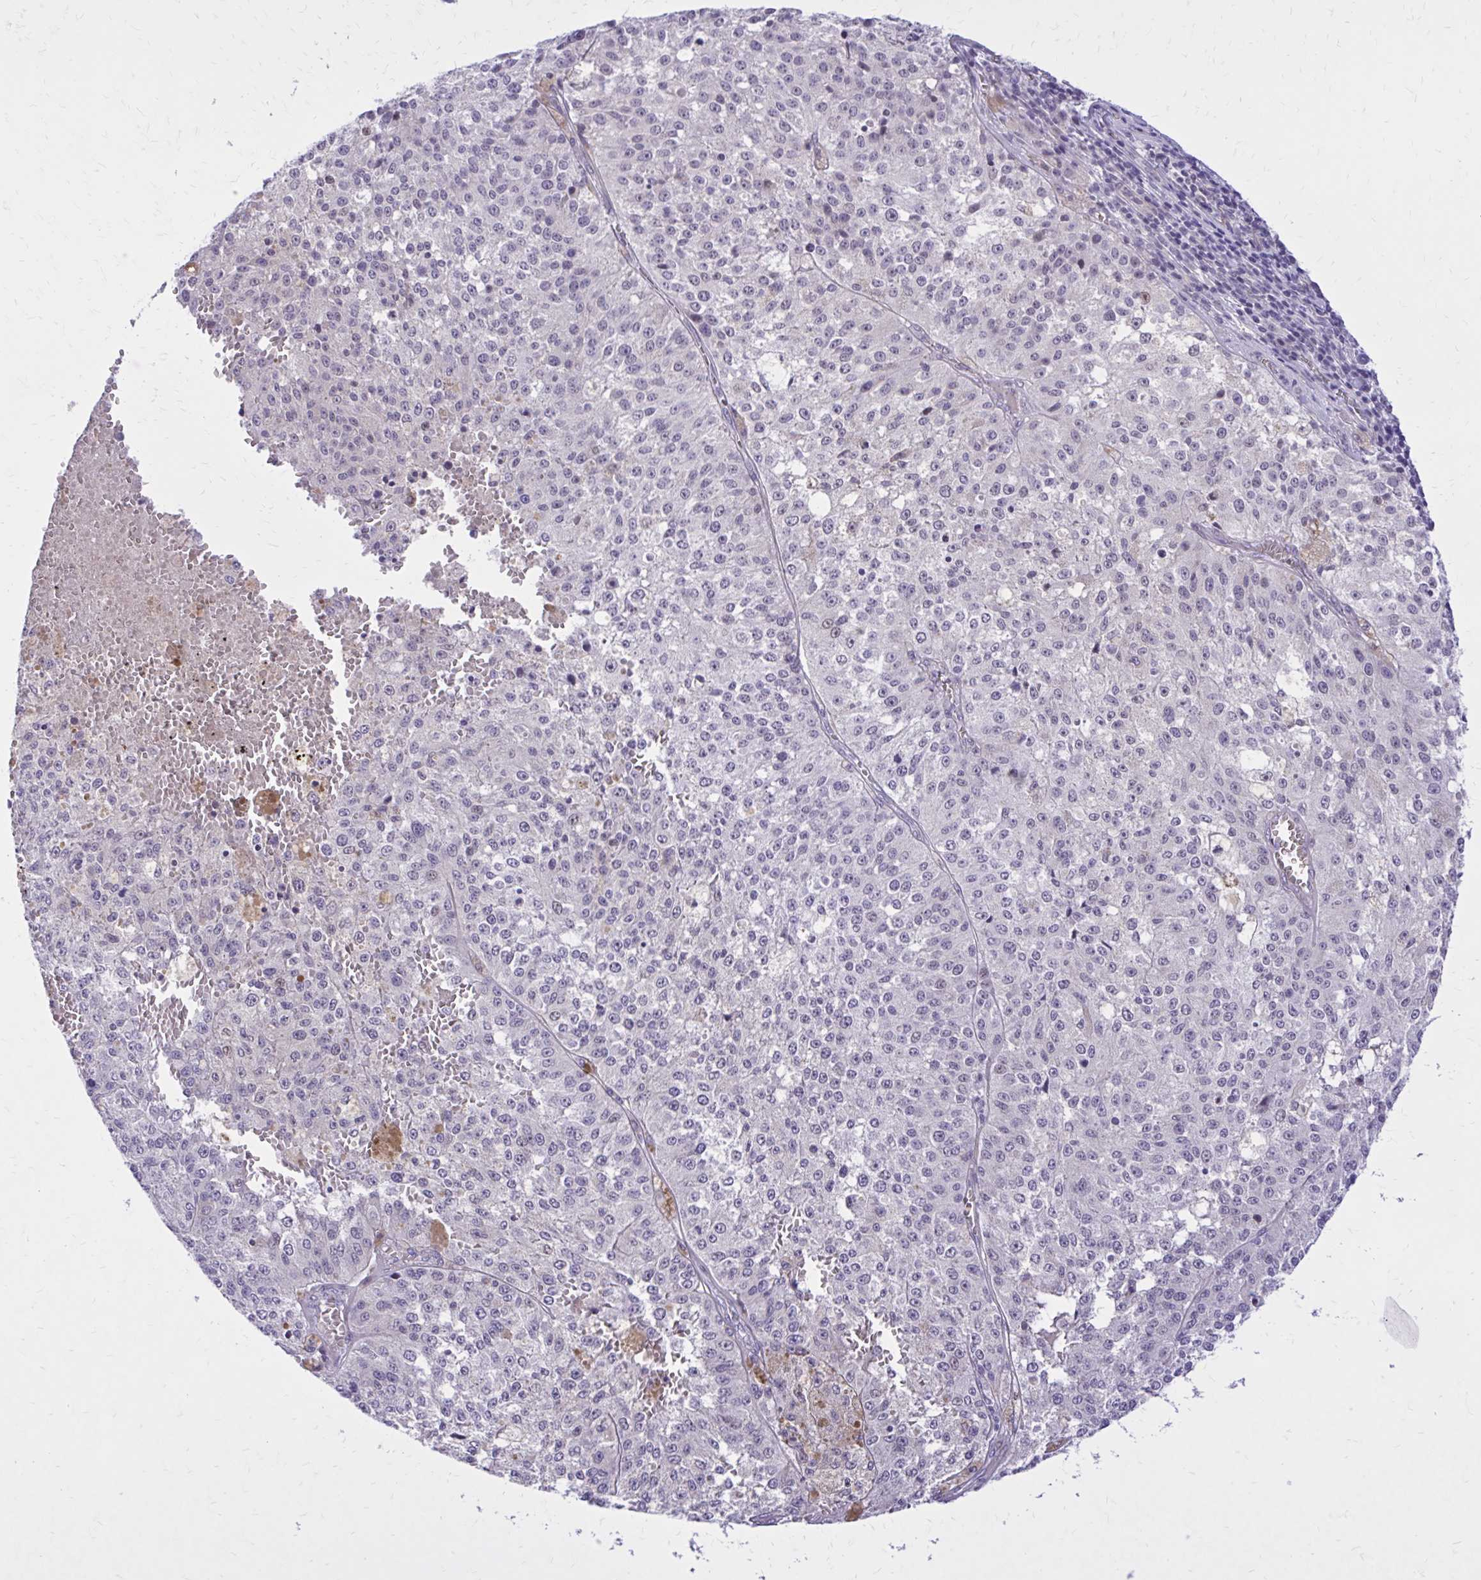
{"staining": {"intensity": "negative", "quantity": "none", "location": "none"}, "tissue": "melanoma", "cell_type": "Tumor cells", "image_type": "cancer", "snomed": [{"axis": "morphology", "description": "Malignant melanoma, Metastatic site"}, {"axis": "topography", "description": "Lymph node"}], "caption": "DAB (3,3'-diaminobenzidine) immunohistochemical staining of malignant melanoma (metastatic site) reveals no significant positivity in tumor cells.", "gene": "ZBTB25", "patient": {"sex": "female", "age": 64}}